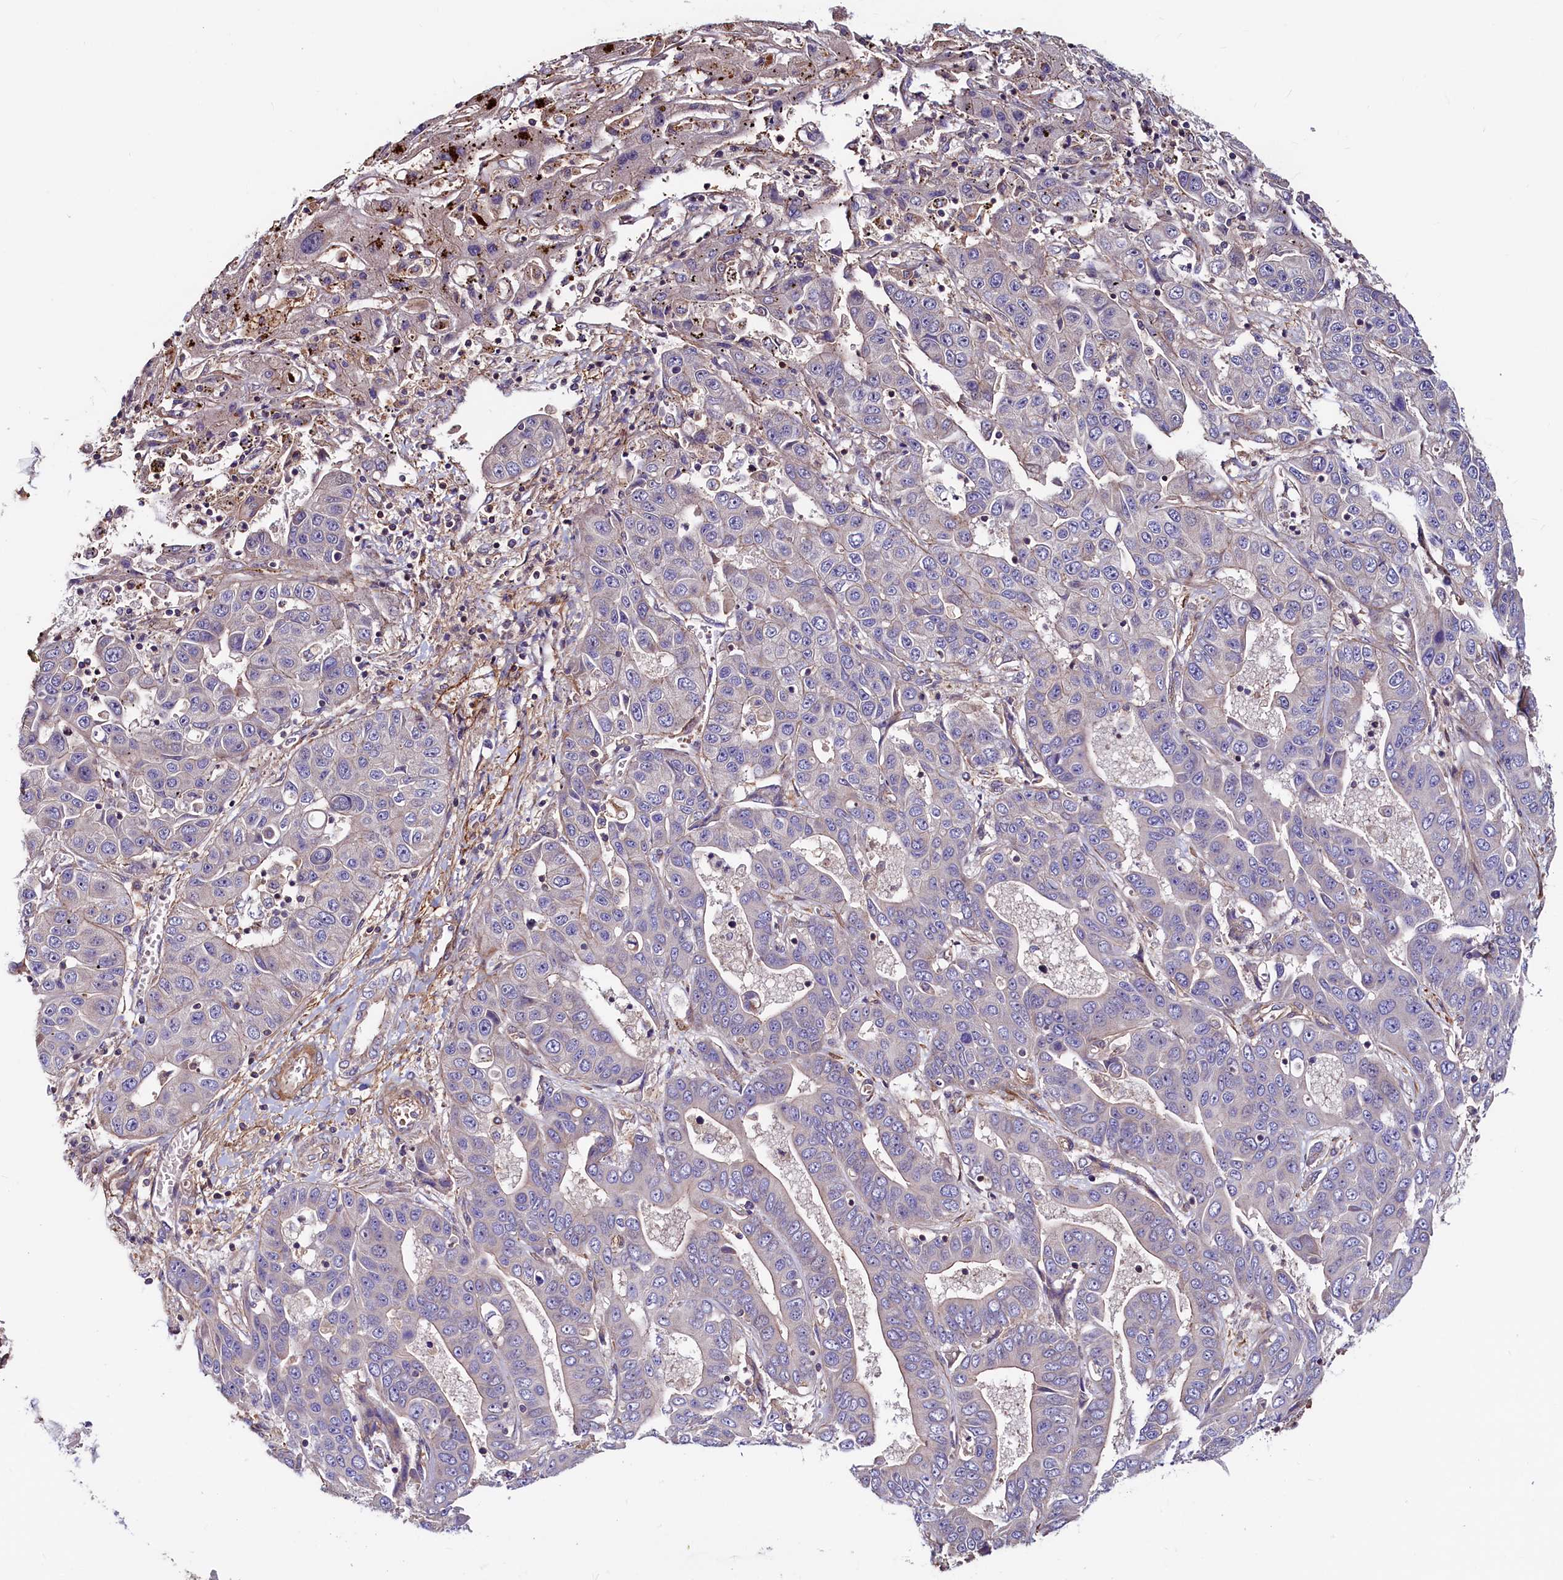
{"staining": {"intensity": "negative", "quantity": "none", "location": "none"}, "tissue": "liver cancer", "cell_type": "Tumor cells", "image_type": "cancer", "snomed": [{"axis": "morphology", "description": "Cholangiocarcinoma"}, {"axis": "topography", "description": "Liver"}], "caption": "Histopathology image shows no protein positivity in tumor cells of liver cholangiocarcinoma tissue.", "gene": "DUOXA1", "patient": {"sex": "female", "age": 52}}